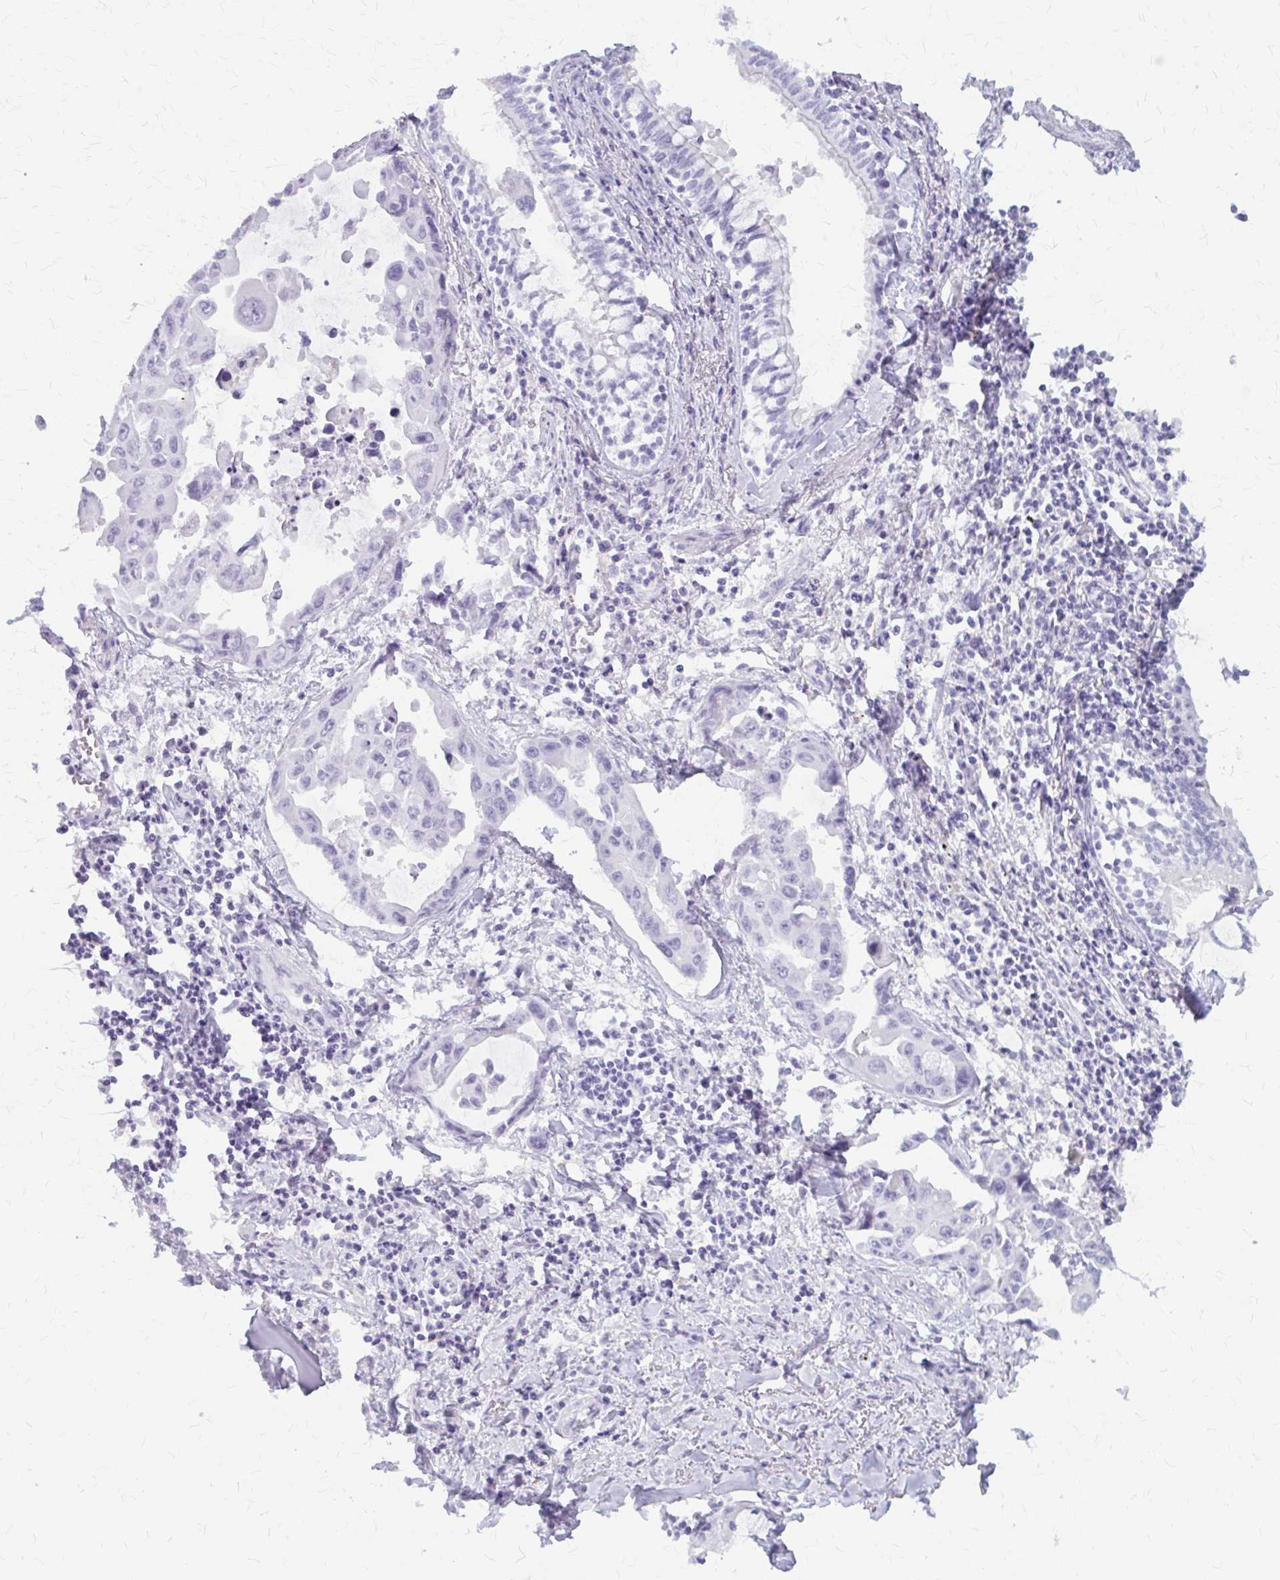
{"staining": {"intensity": "negative", "quantity": "none", "location": "none"}, "tissue": "lung cancer", "cell_type": "Tumor cells", "image_type": "cancer", "snomed": [{"axis": "morphology", "description": "Adenocarcinoma, NOS"}, {"axis": "topography", "description": "Lung"}], "caption": "Tumor cells show no significant protein staining in adenocarcinoma (lung).", "gene": "KLHDC7A", "patient": {"sex": "male", "age": 64}}